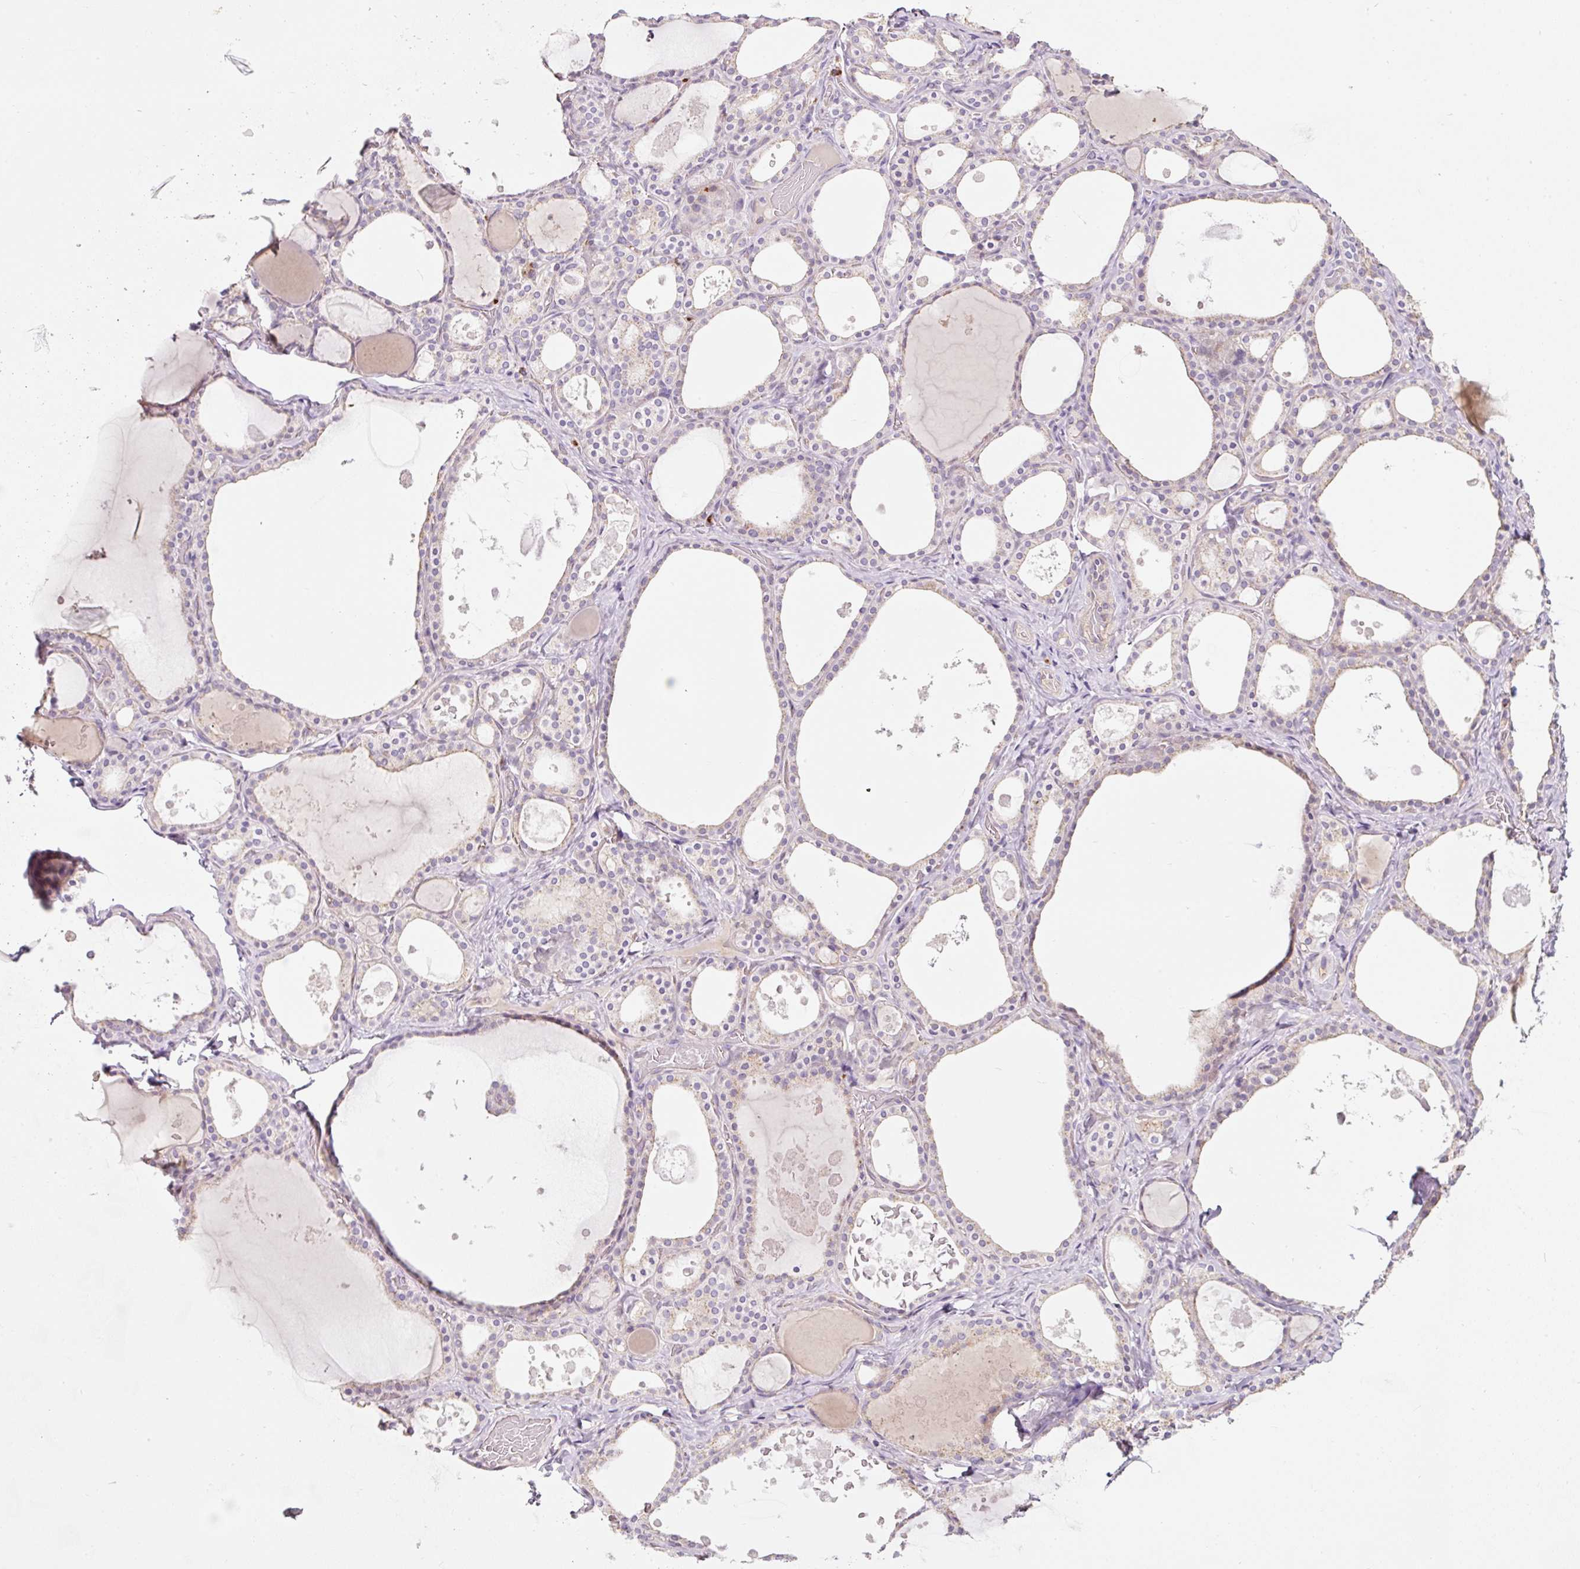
{"staining": {"intensity": "weak", "quantity": "25%-75%", "location": "cytoplasmic/membranous"}, "tissue": "thyroid gland", "cell_type": "Glandular cells", "image_type": "normal", "snomed": [{"axis": "morphology", "description": "Normal tissue, NOS"}, {"axis": "topography", "description": "Thyroid gland"}], "caption": "Brown immunohistochemical staining in unremarkable human thyroid gland displays weak cytoplasmic/membranous expression in approximately 25%-75% of glandular cells.", "gene": "NBPF11", "patient": {"sex": "male", "age": 56}}